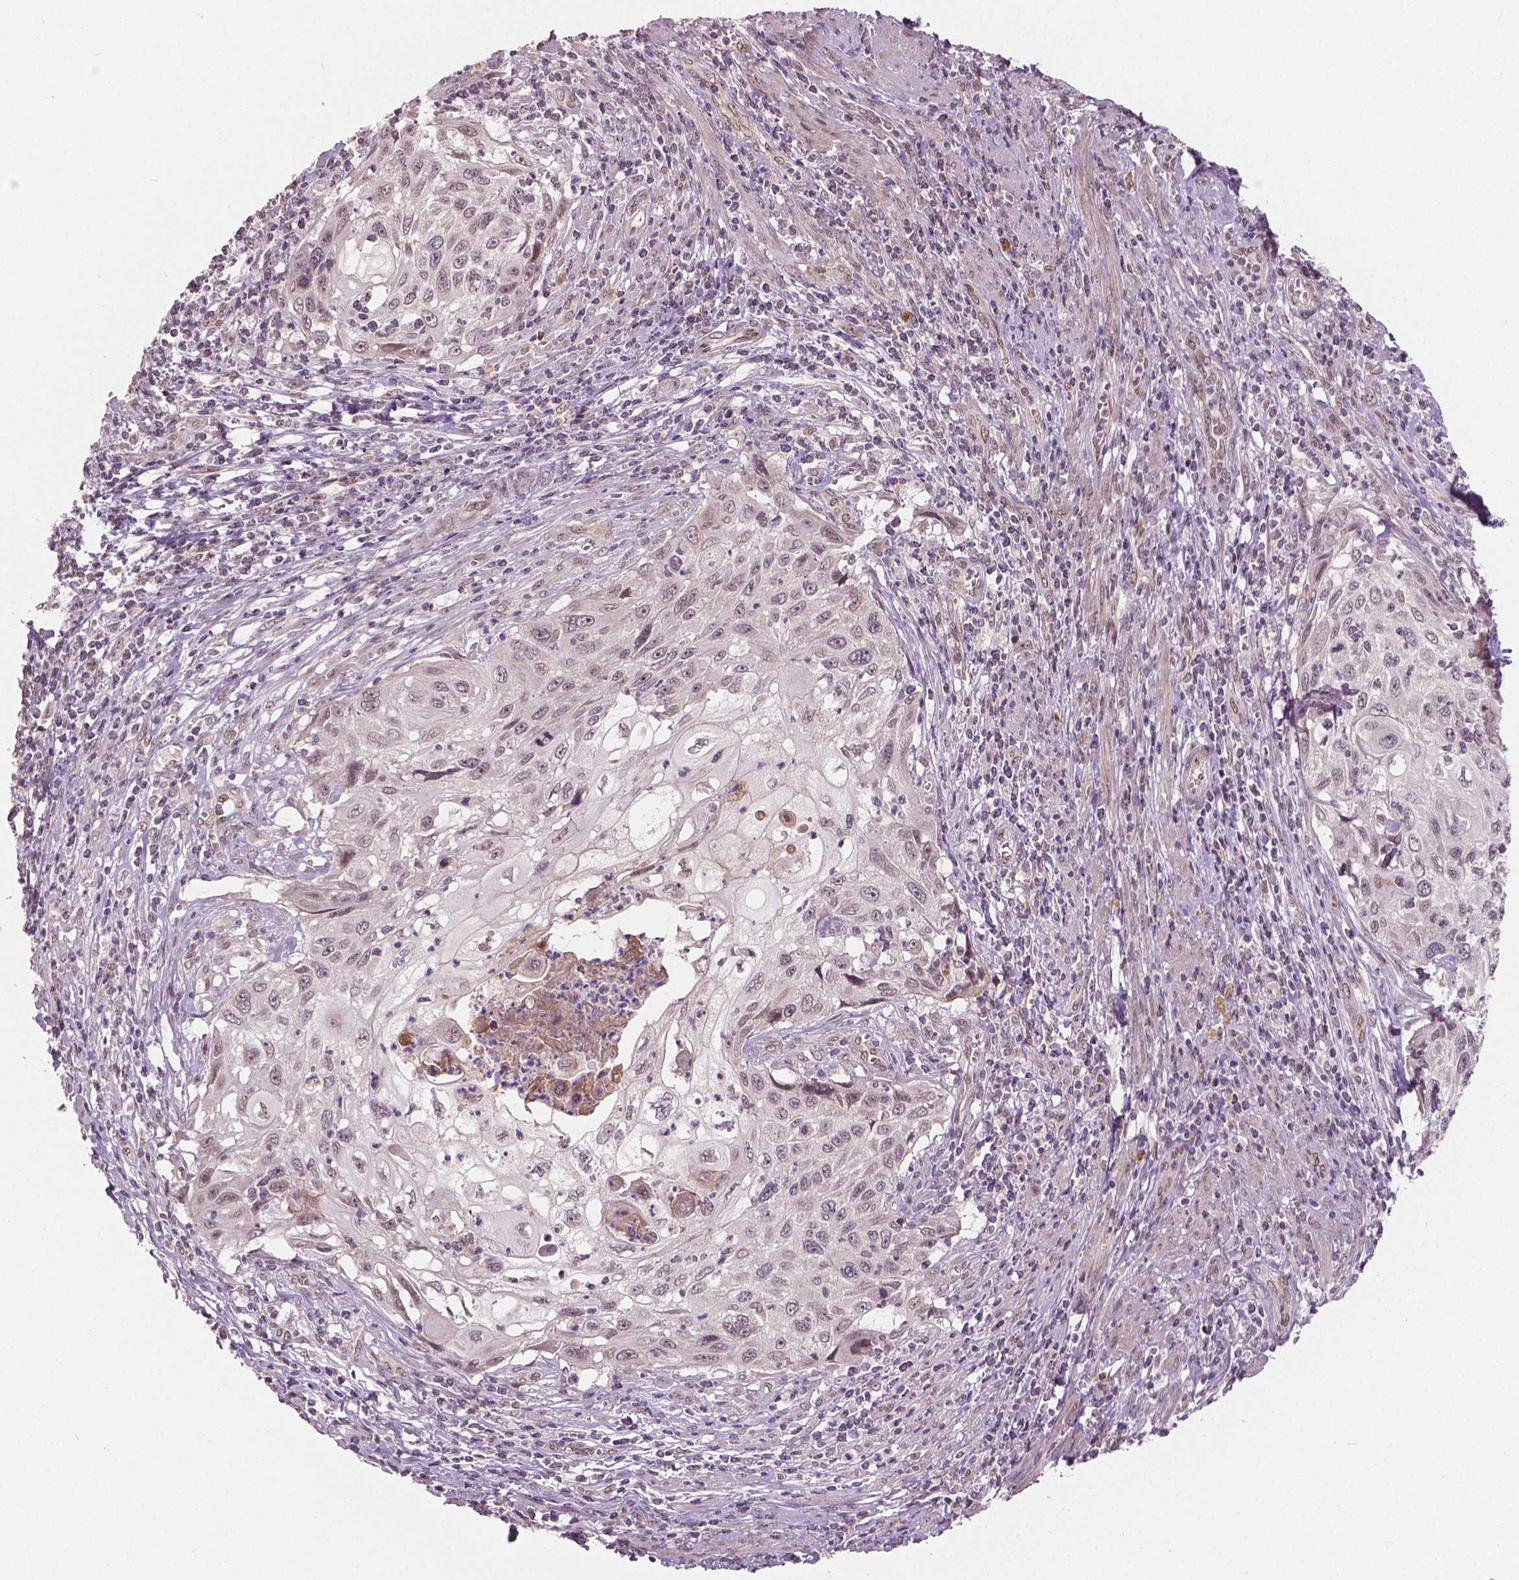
{"staining": {"intensity": "negative", "quantity": "none", "location": "none"}, "tissue": "cervical cancer", "cell_type": "Tumor cells", "image_type": "cancer", "snomed": [{"axis": "morphology", "description": "Squamous cell carcinoma, NOS"}, {"axis": "topography", "description": "Cervix"}], "caption": "A photomicrograph of human squamous cell carcinoma (cervical) is negative for staining in tumor cells.", "gene": "HMBOX1", "patient": {"sex": "female", "age": 70}}